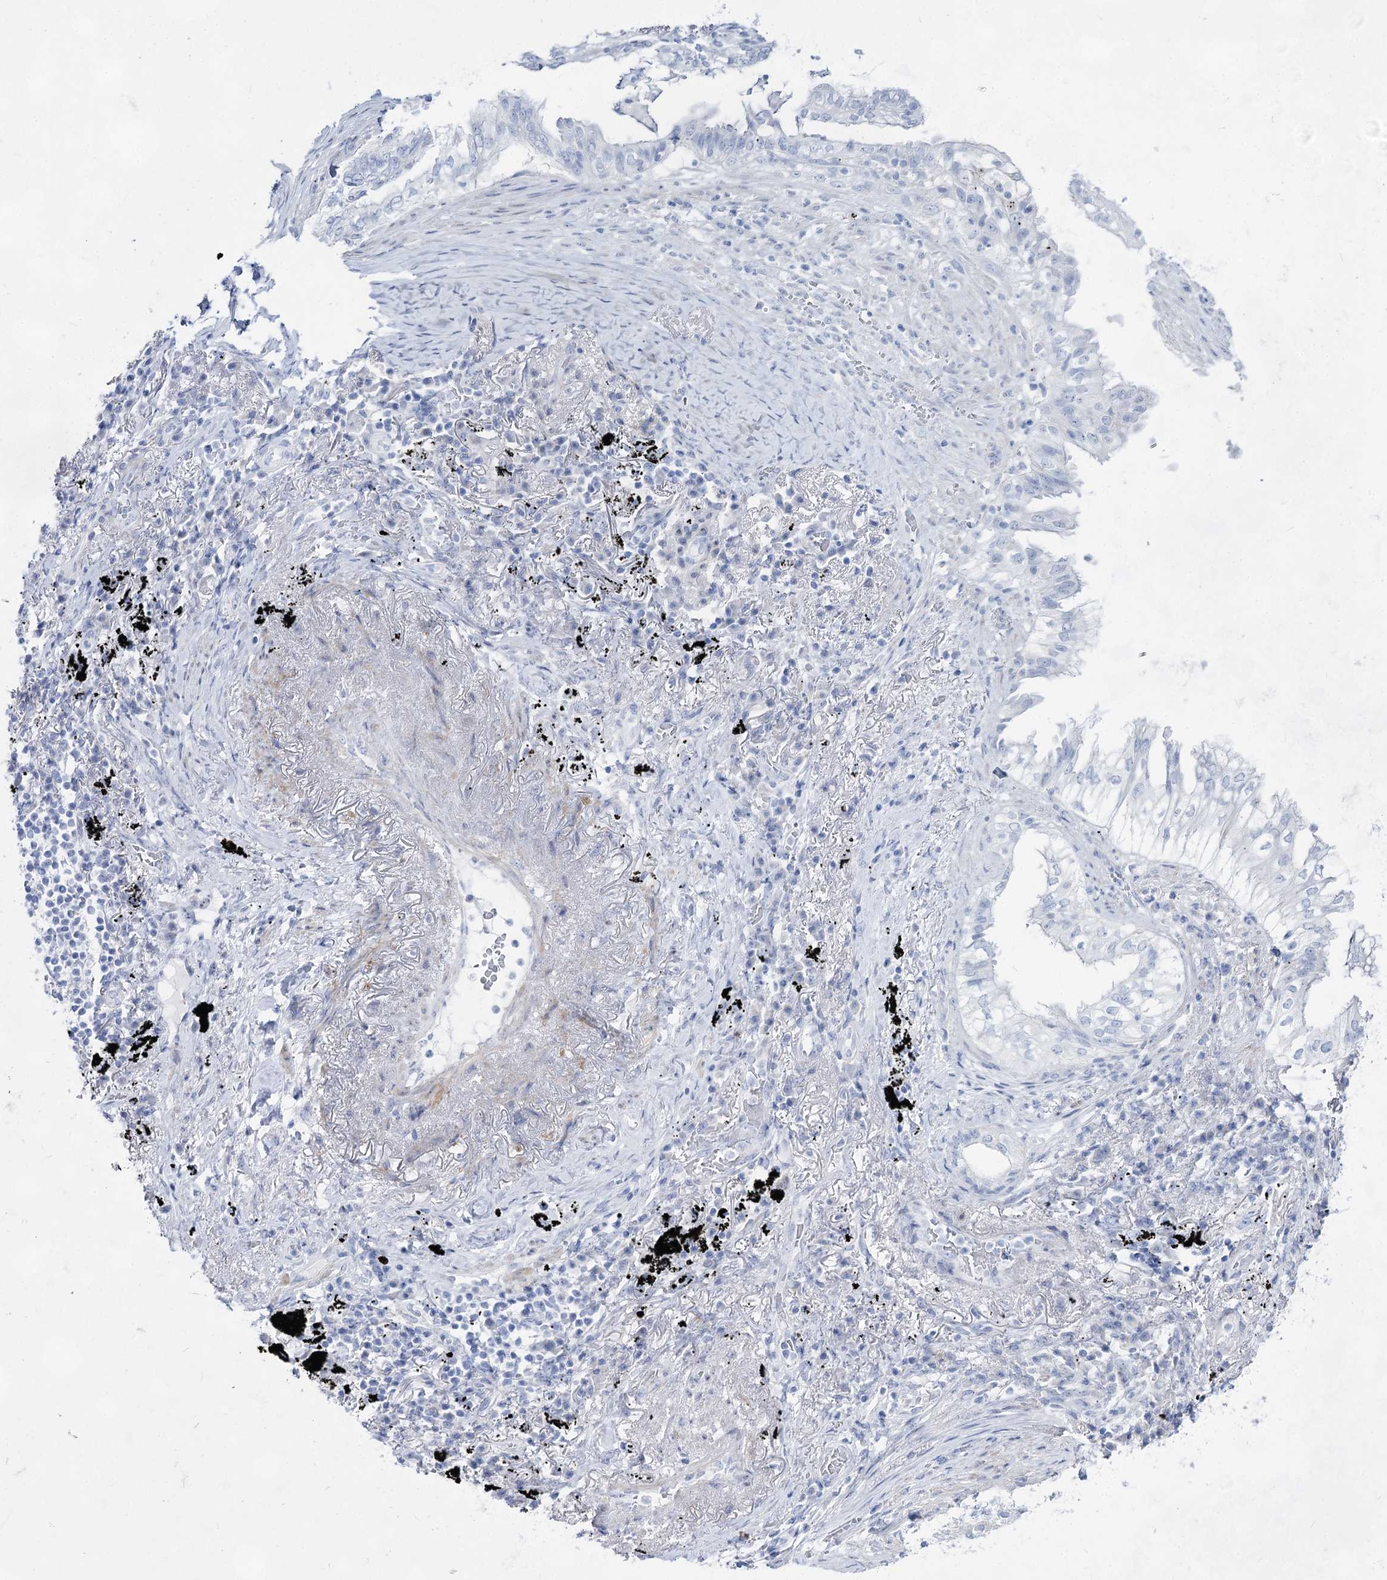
{"staining": {"intensity": "negative", "quantity": "none", "location": "none"}, "tissue": "lung cancer", "cell_type": "Tumor cells", "image_type": "cancer", "snomed": [{"axis": "morphology", "description": "Adenocarcinoma, NOS"}, {"axis": "topography", "description": "Lung"}], "caption": "Human lung cancer (adenocarcinoma) stained for a protein using immunohistochemistry reveals no staining in tumor cells.", "gene": "ACRV1", "patient": {"sex": "female", "age": 70}}